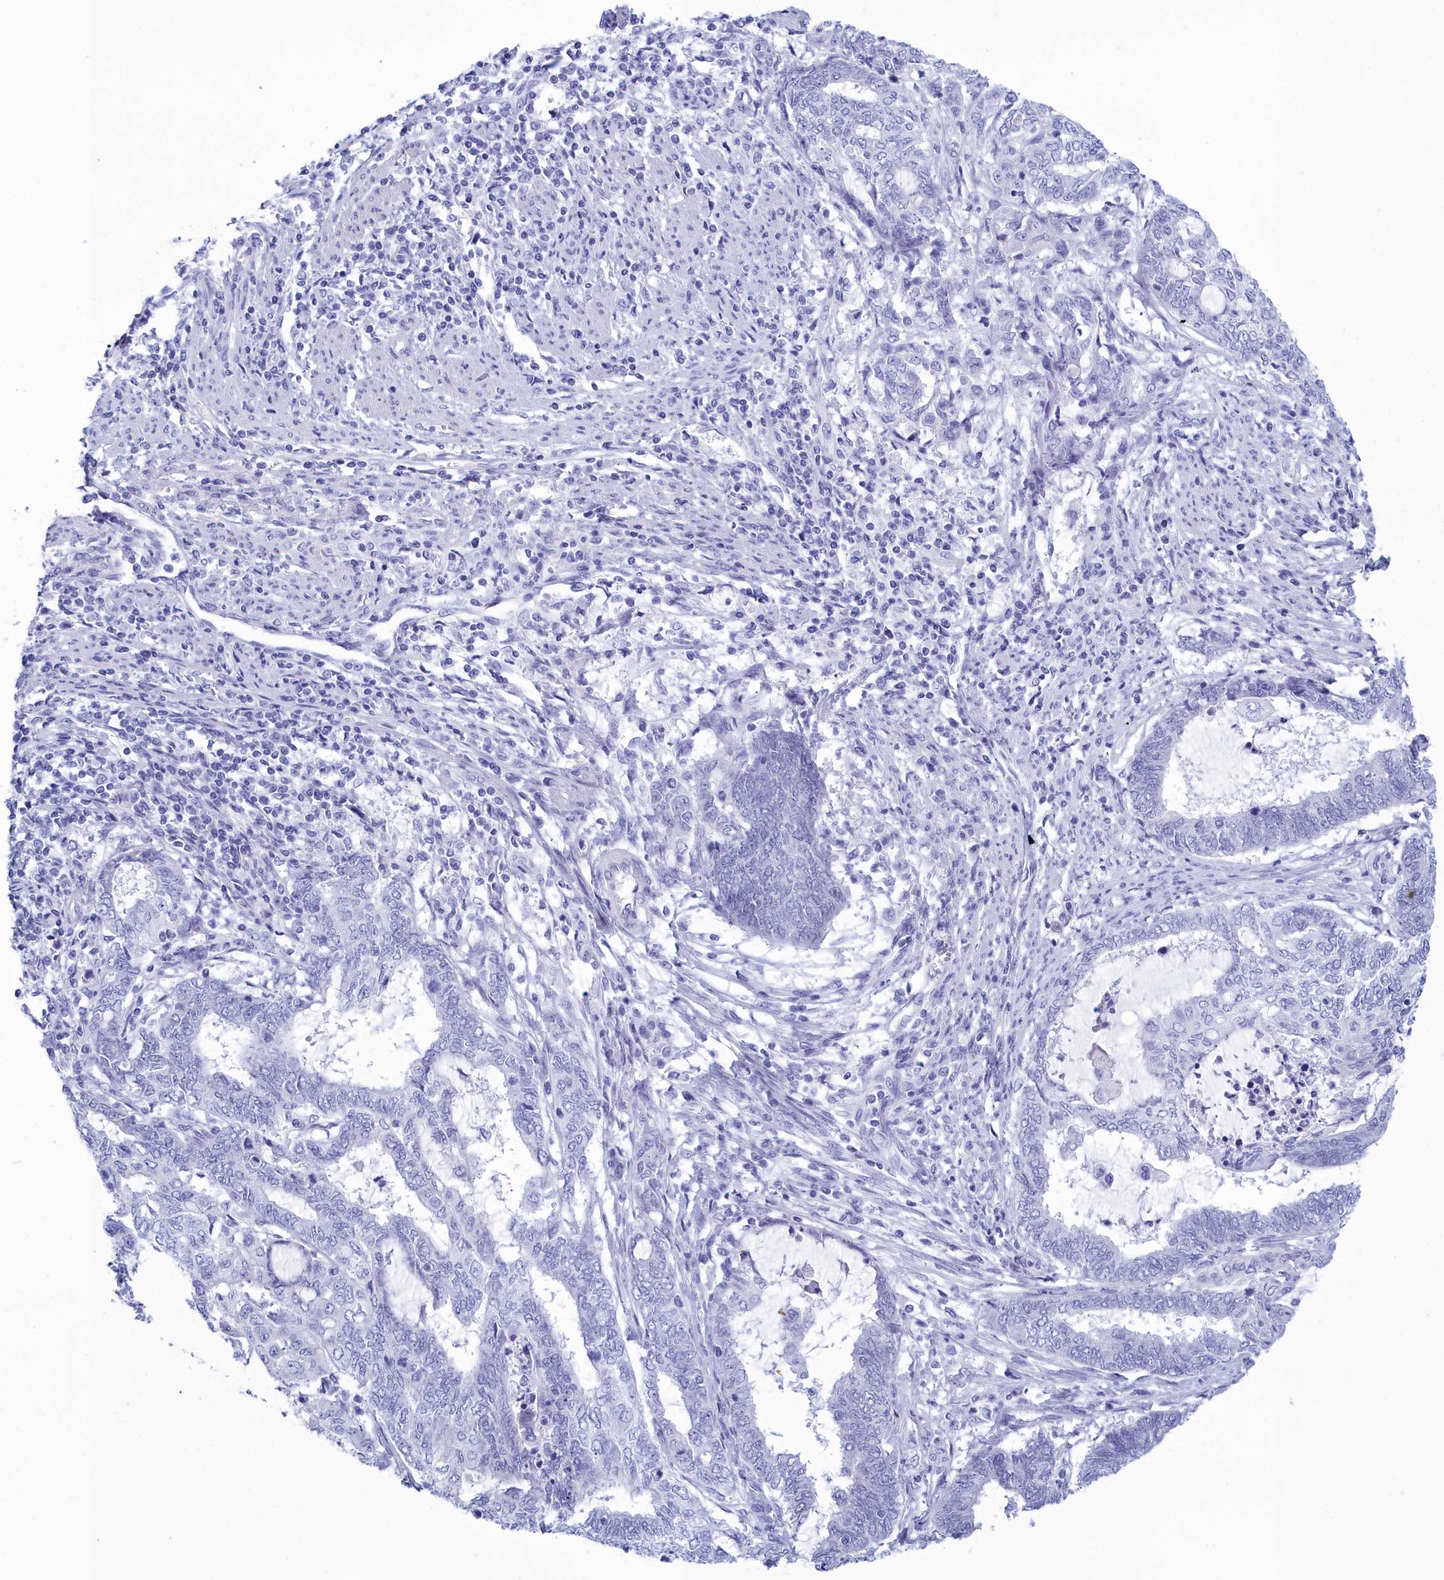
{"staining": {"intensity": "negative", "quantity": "none", "location": "none"}, "tissue": "endometrial cancer", "cell_type": "Tumor cells", "image_type": "cancer", "snomed": [{"axis": "morphology", "description": "Adenocarcinoma, NOS"}, {"axis": "topography", "description": "Uterus"}, {"axis": "topography", "description": "Endometrium"}], "caption": "Immunohistochemistry image of human endometrial cancer stained for a protein (brown), which demonstrates no expression in tumor cells.", "gene": "TMEM97", "patient": {"sex": "female", "age": 70}}